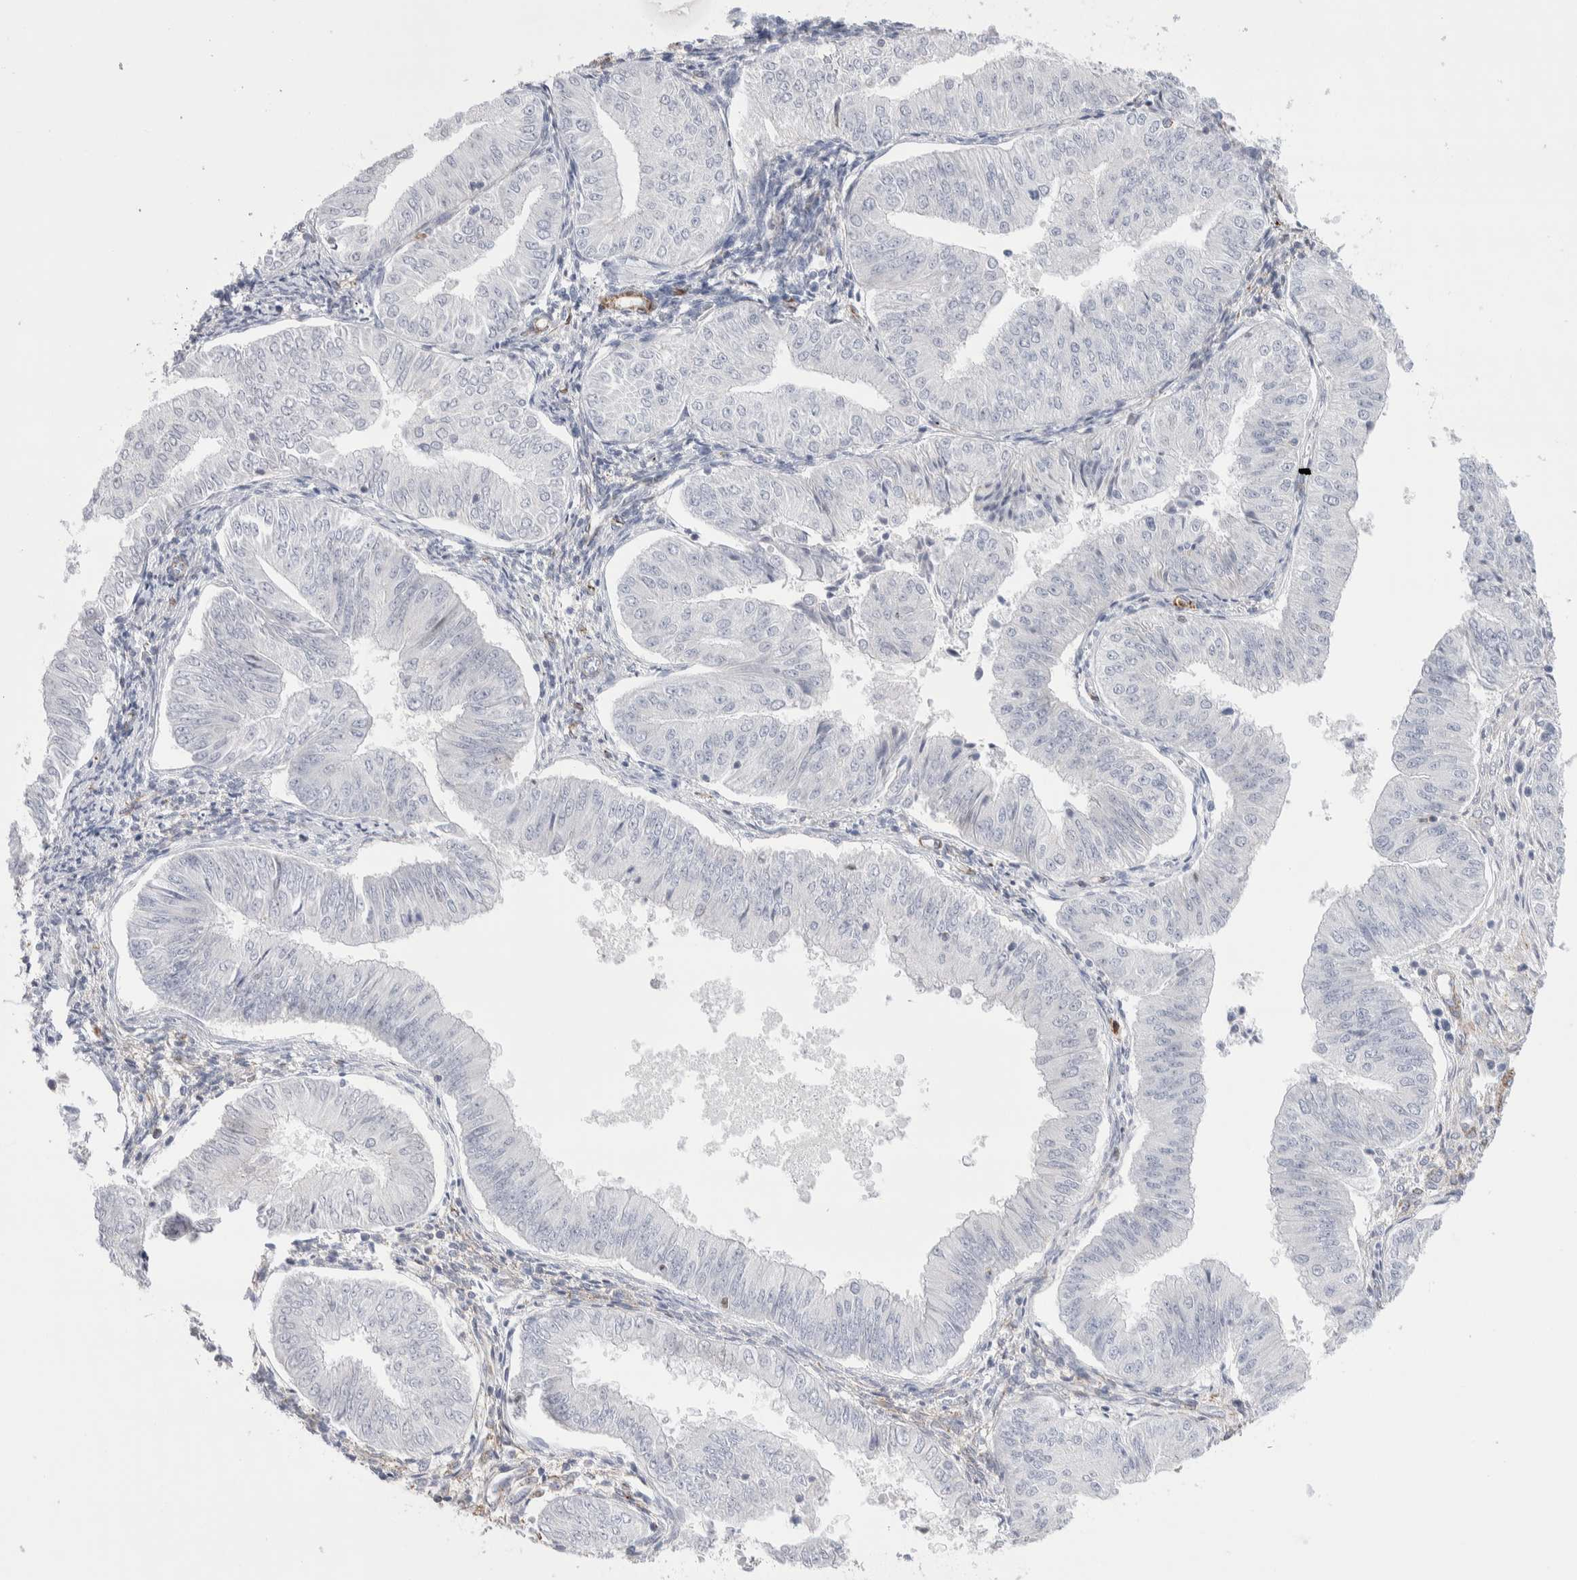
{"staining": {"intensity": "negative", "quantity": "none", "location": "none"}, "tissue": "endometrial cancer", "cell_type": "Tumor cells", "image_type": "cancer", "snomed": [{"axis": "morphology", "description": "Normal tissue, NOS"}, {"axis": "morphology", "description": "Adenocarcinoma, NOS"}, {"axis": "topography", "description": "Endometrium"}], "caption": "Tumor cells are negative for brown protein staining in endometrial cancer.", "gene": "SEPTIN4", "patient": {"sex": "female", "age": 53}}